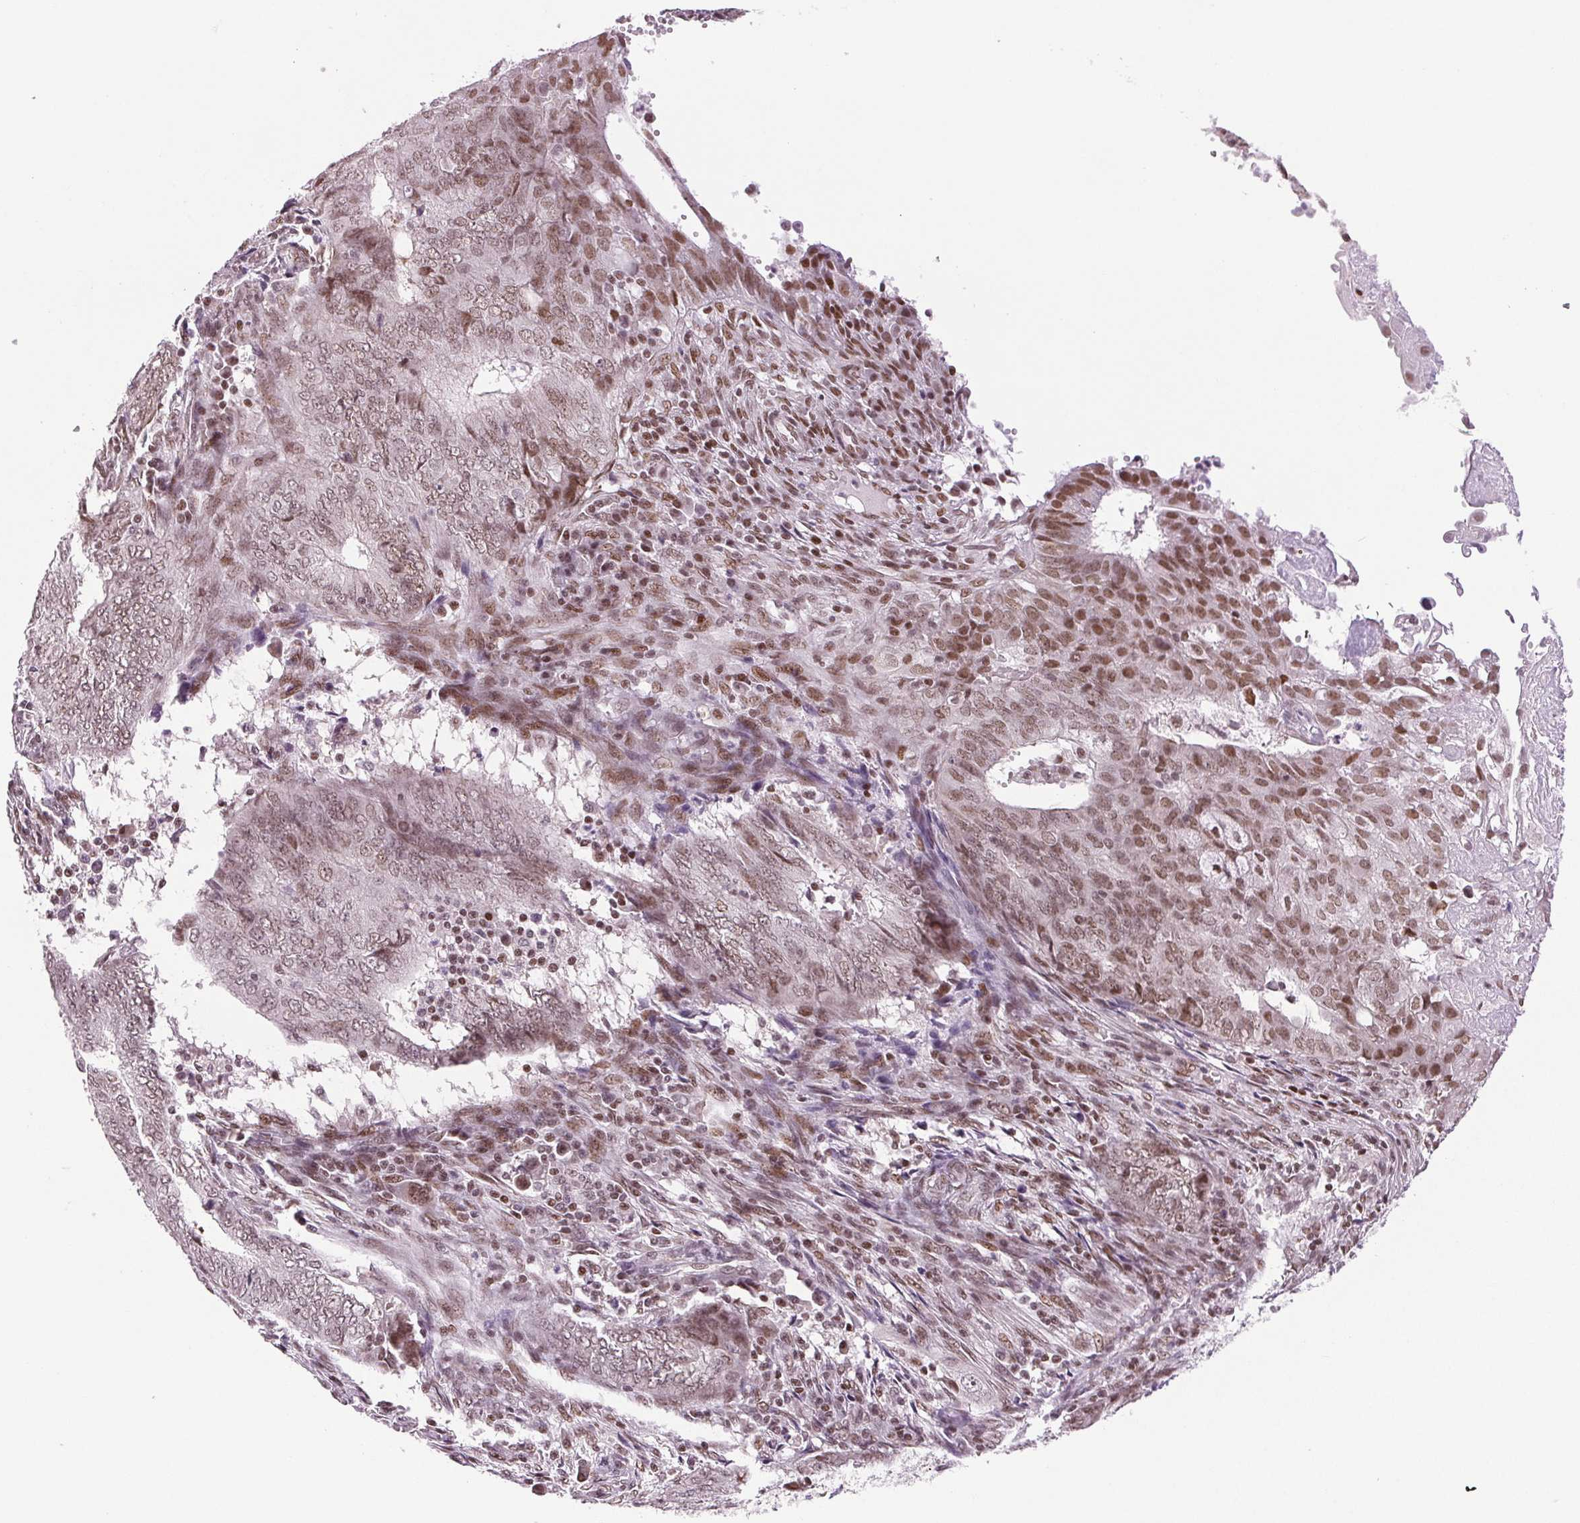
{"staining": {"intensity": "moderate", "quantity": ">75%", "location": "nuclear"}, "tissue": "ovarian cancer", "cell_type": "Tumor cells", "image_type": "cancer", "snomed": [{"axis": "morphology", "description": "Cystadenocarcinoma, serous, NOS"}, {"axis": "topography", "description": "Ovary"}], "caption": "Human serous cystadenocarcinoma (ovarian) stained with a brown dye displays moderate nuclear positive expression in approximately >75% of tumor cells.", "gene": "XPC", "patient": {"sex": "female", "age": 69}}